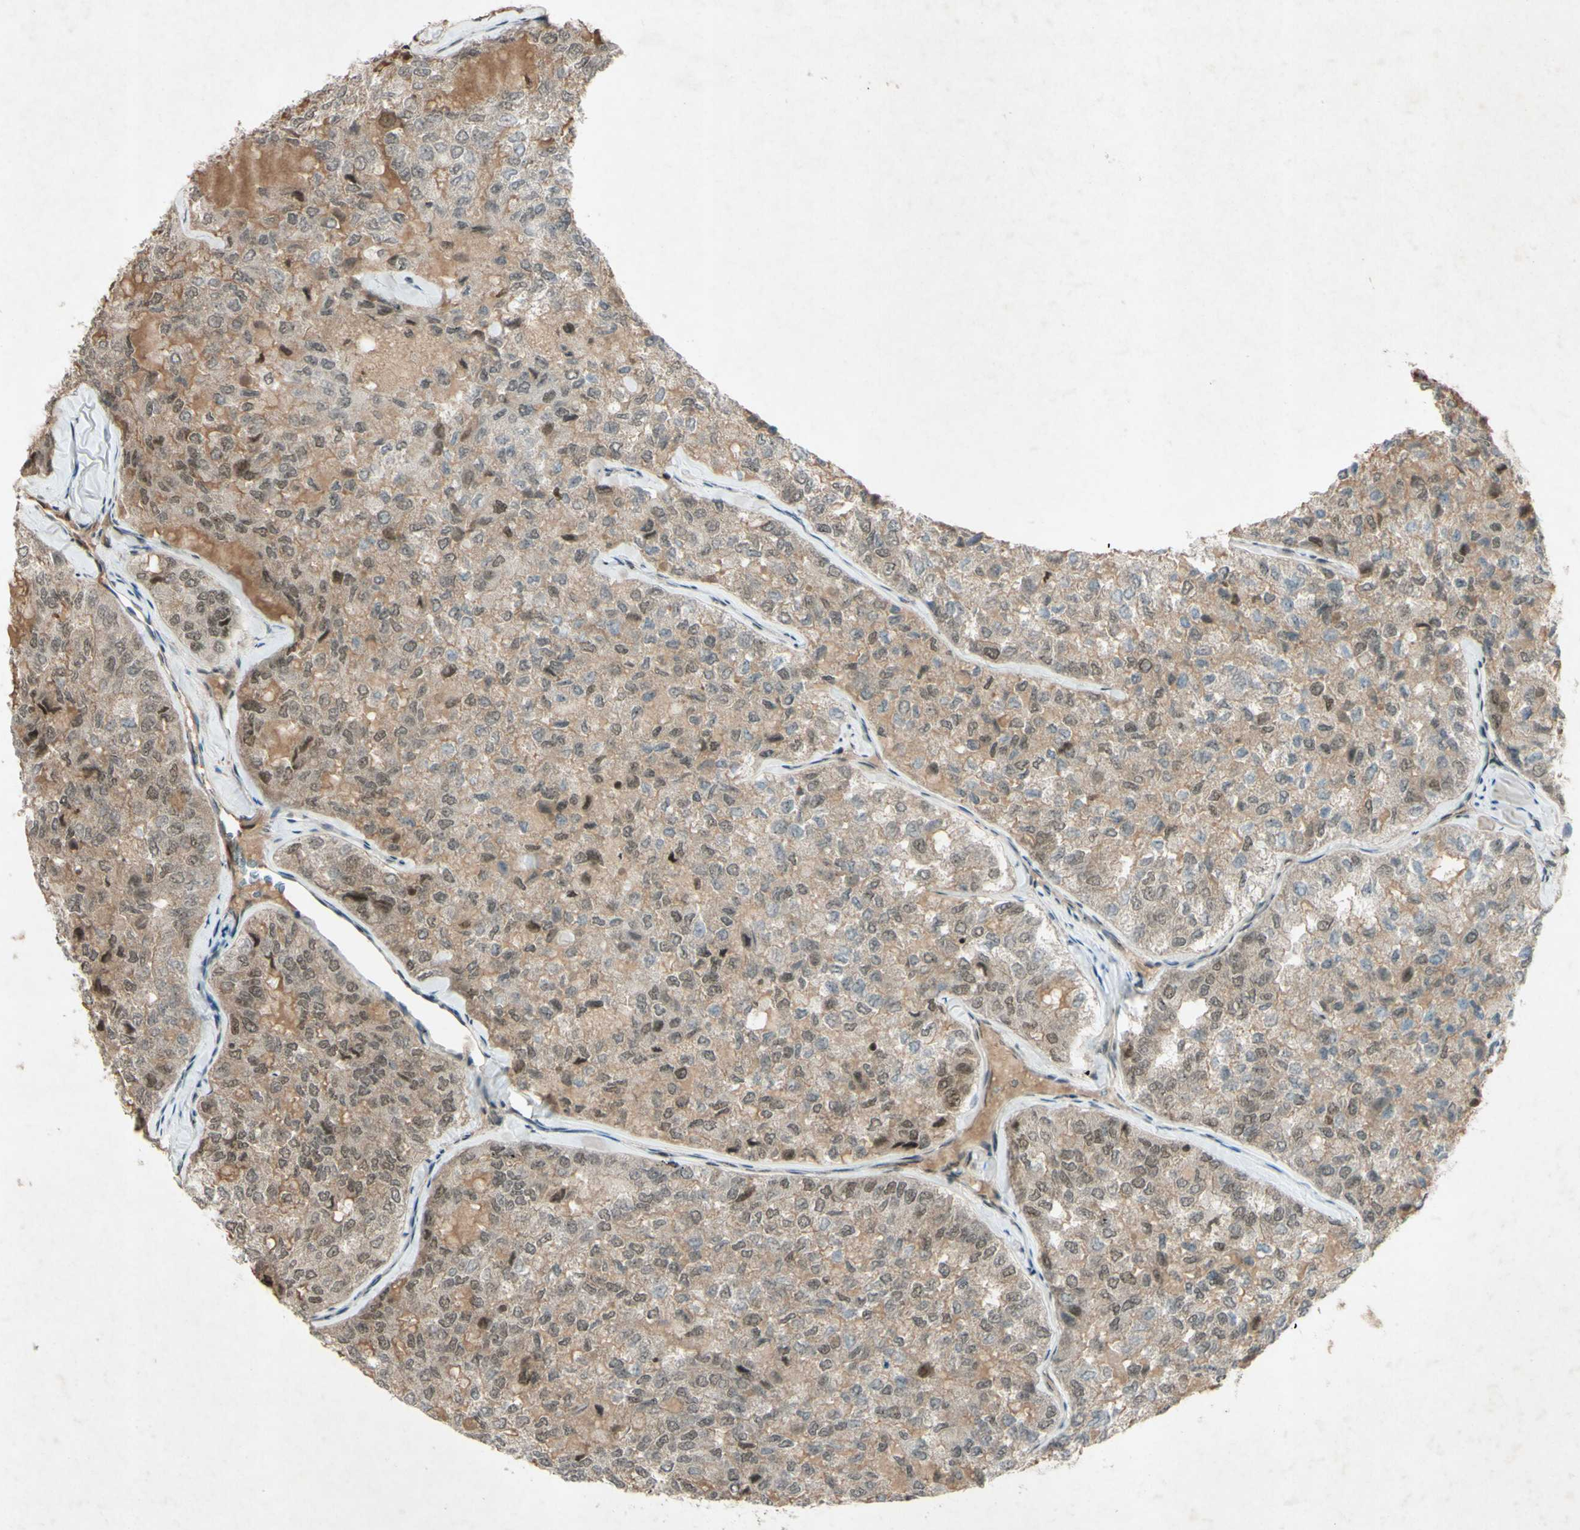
{"staining": {"intensity": "weak", "quantity": ">75%", "location": "cytoplasmic/membranous,nuclear"}, "tissue": "thyroid cancer", "cell_type": "Tumor cells", "image_type": "cancer", "snomed": [{"axis": "morphology", "description": "Follicular adenoma carcinoma, NOS"}, {"axis": "topography", "description": "Thyroid gland"}], "caption": "Tumor cells exhibit low levels of weak cytoplasmic/membranous and nuclear positivity in about >75% of cells in thyroid cancer (follicular adenoma carcinoma). The protein is shown in brown color, while the nuclei are stained blue.", "gene": "SNW1", "patient": {"sex": "male", "age": 75}}